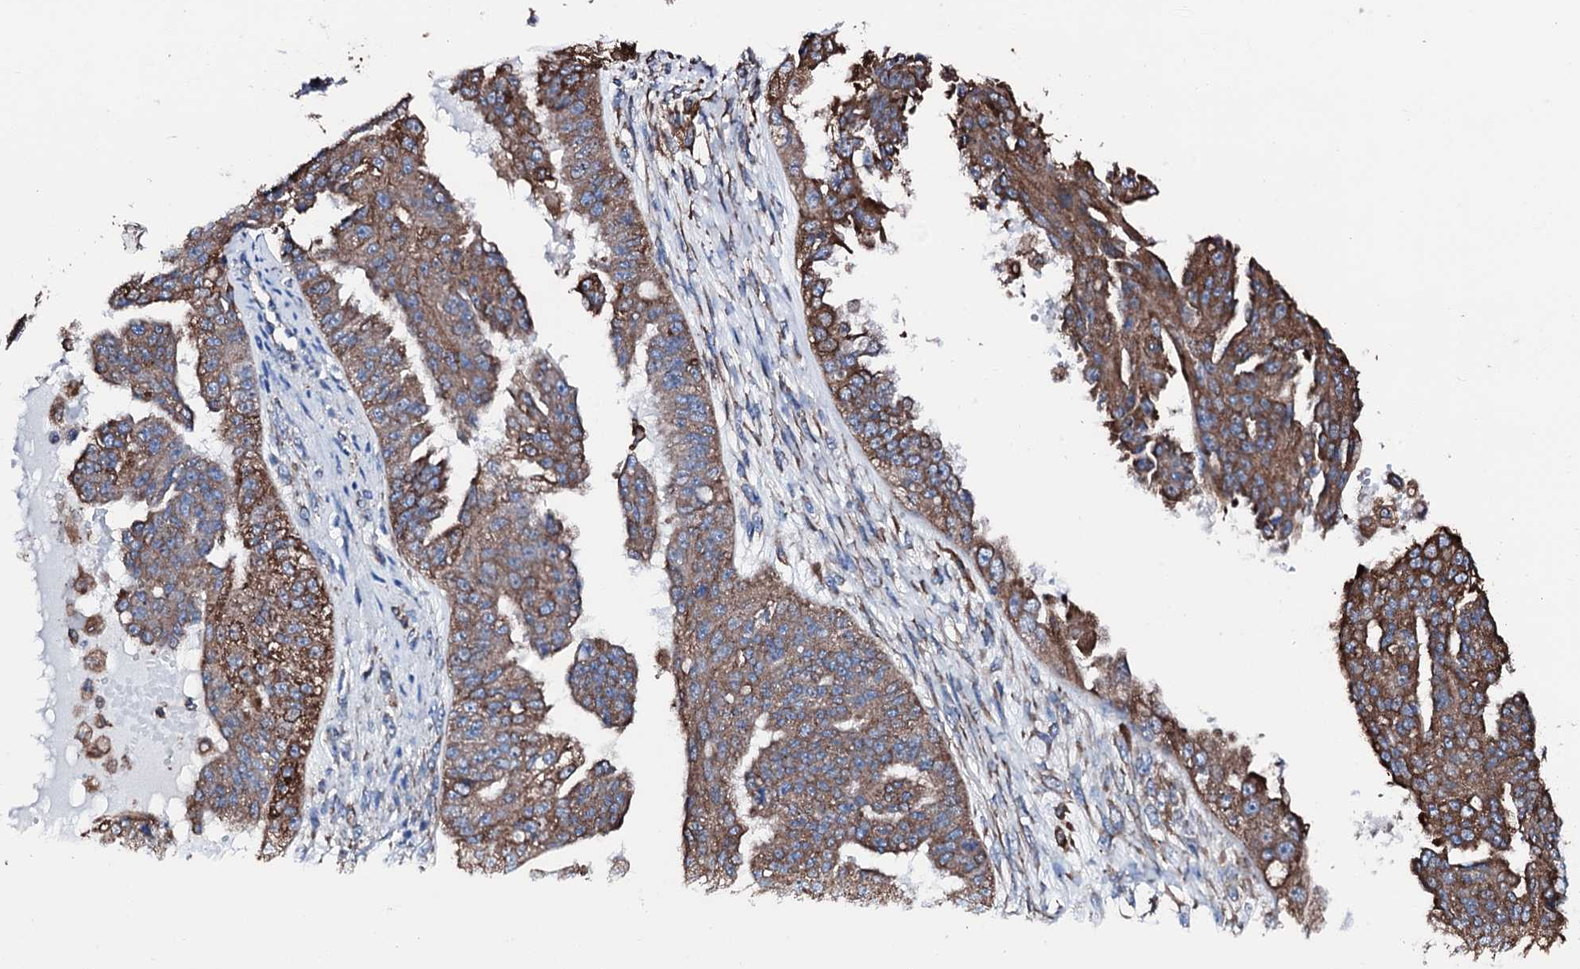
{"staining": {"intensity": "strong", "quantity": ">75%", "location": "cytoplasmic/membranous"}, "tissue": "ovarian cancer", "cell_type": "Tumor cells", "image_type": "cancer", "snomed": [{"axis": "morphology", "description": "Cystadenocarcinoma, serous, NOS"}, {"axis": "topography", "description": "Ovary"}], "caption": "Tumor cells exhibit high levels of strong cytoplasmic/membranous positivity in approximately >75% of cells in human ovarian cancer.", "gene": "AMDHD1", "patient": {"sex": "female", "age": 58}}